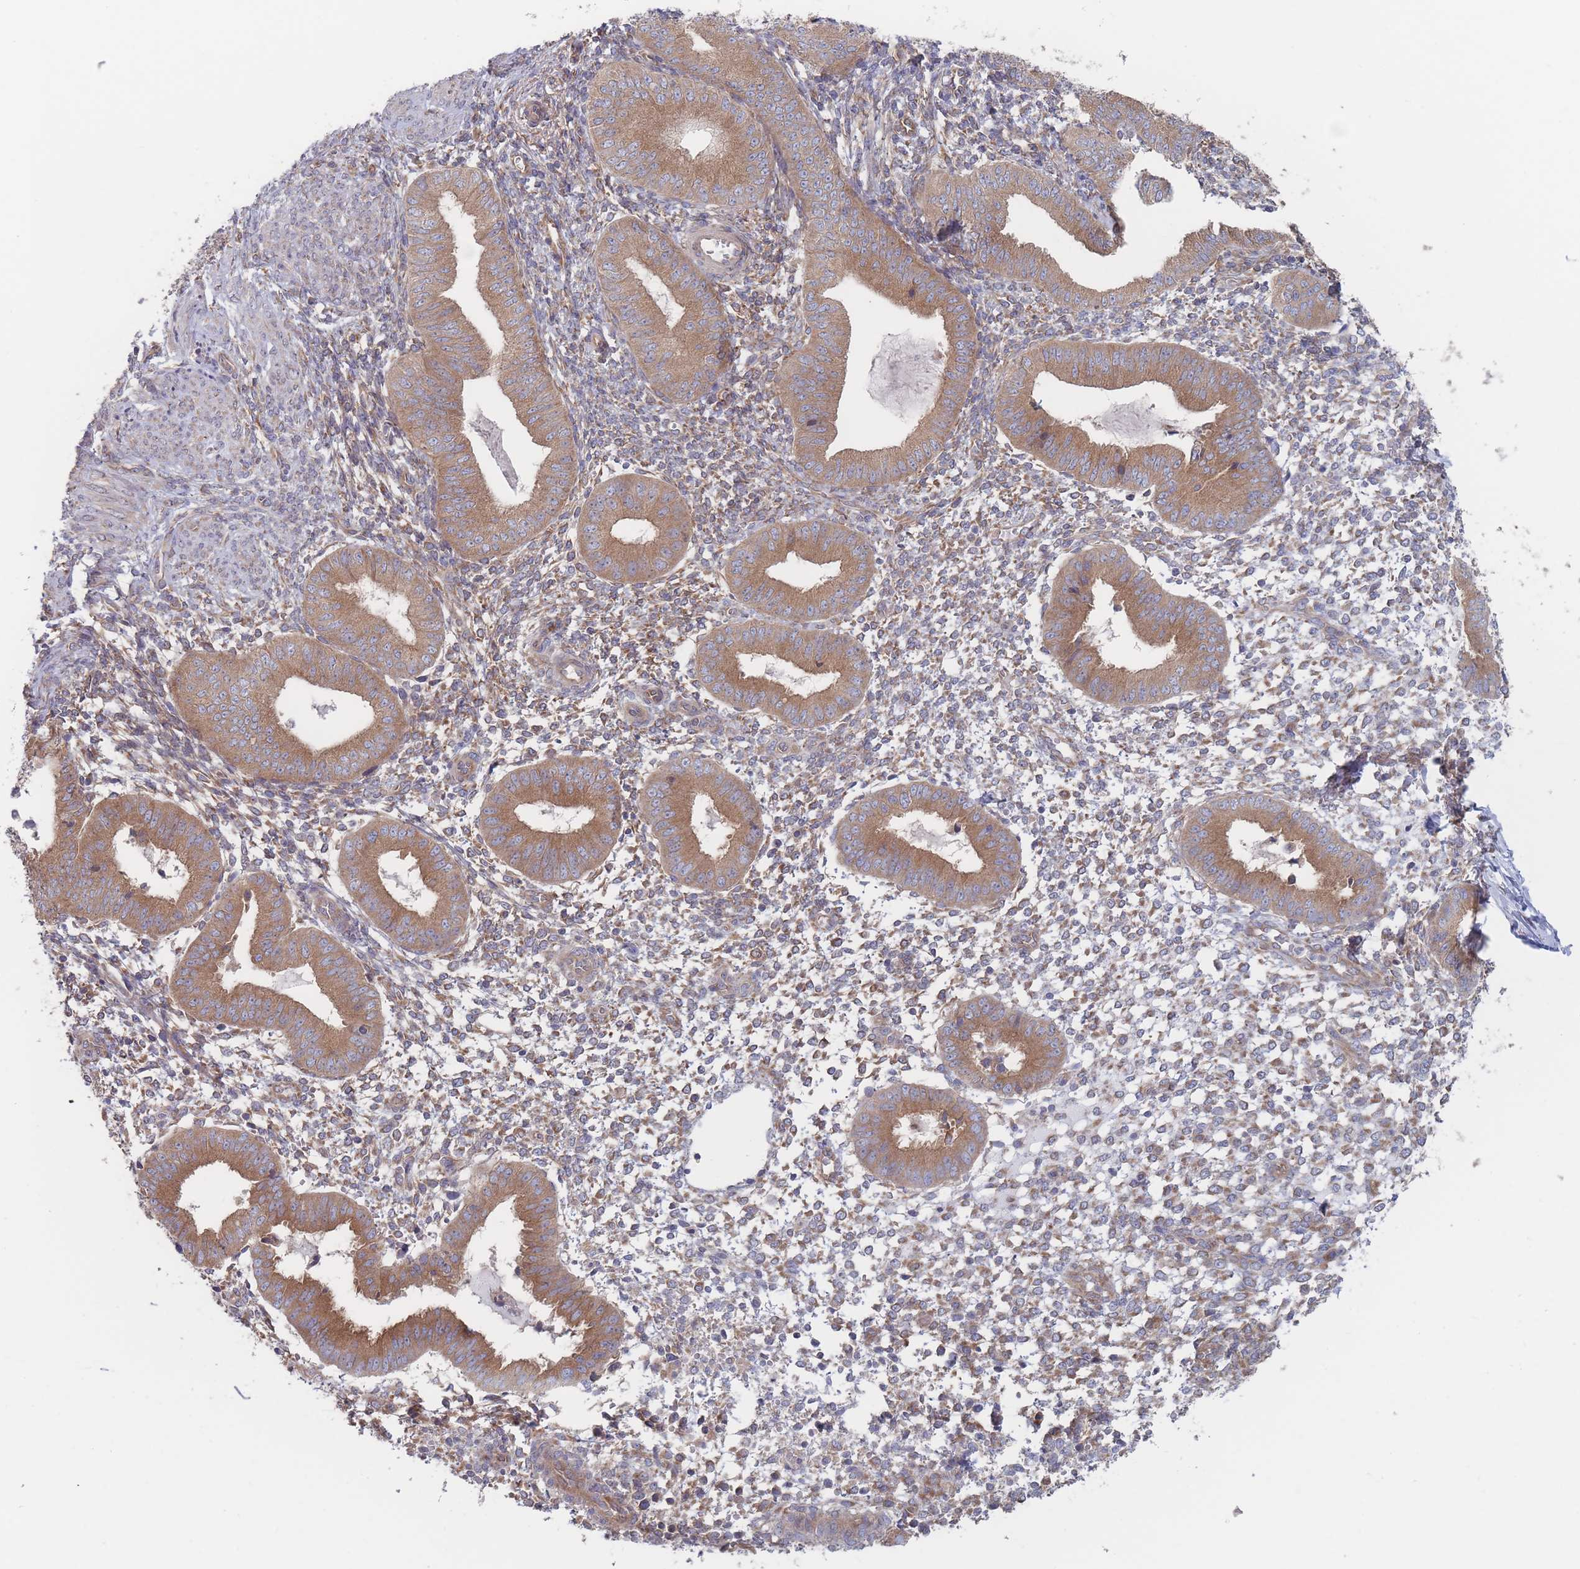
{"staining": {"intensity": "moderate", "quantity": "25%-75%", "location": "cytoplasmic/membranous"}, "tissue": "endometrium", "cell_type": "Cells in endometrial stroma", "image_type": "normal", "snomed": [{"axis": "morphology", "description": "Normal tissue, NOS"}, {"axis": "topography", "description": "Endometrium"}], "caption": "Brown immunohistochemical staining in unremarkable human endometrium shows moderate cytoplasmic/membranous staining in approximately 25%-75% of cells in endometrial stroma.", "gene": "KDSR", "patient": {"sex": "female", "age": 49}}